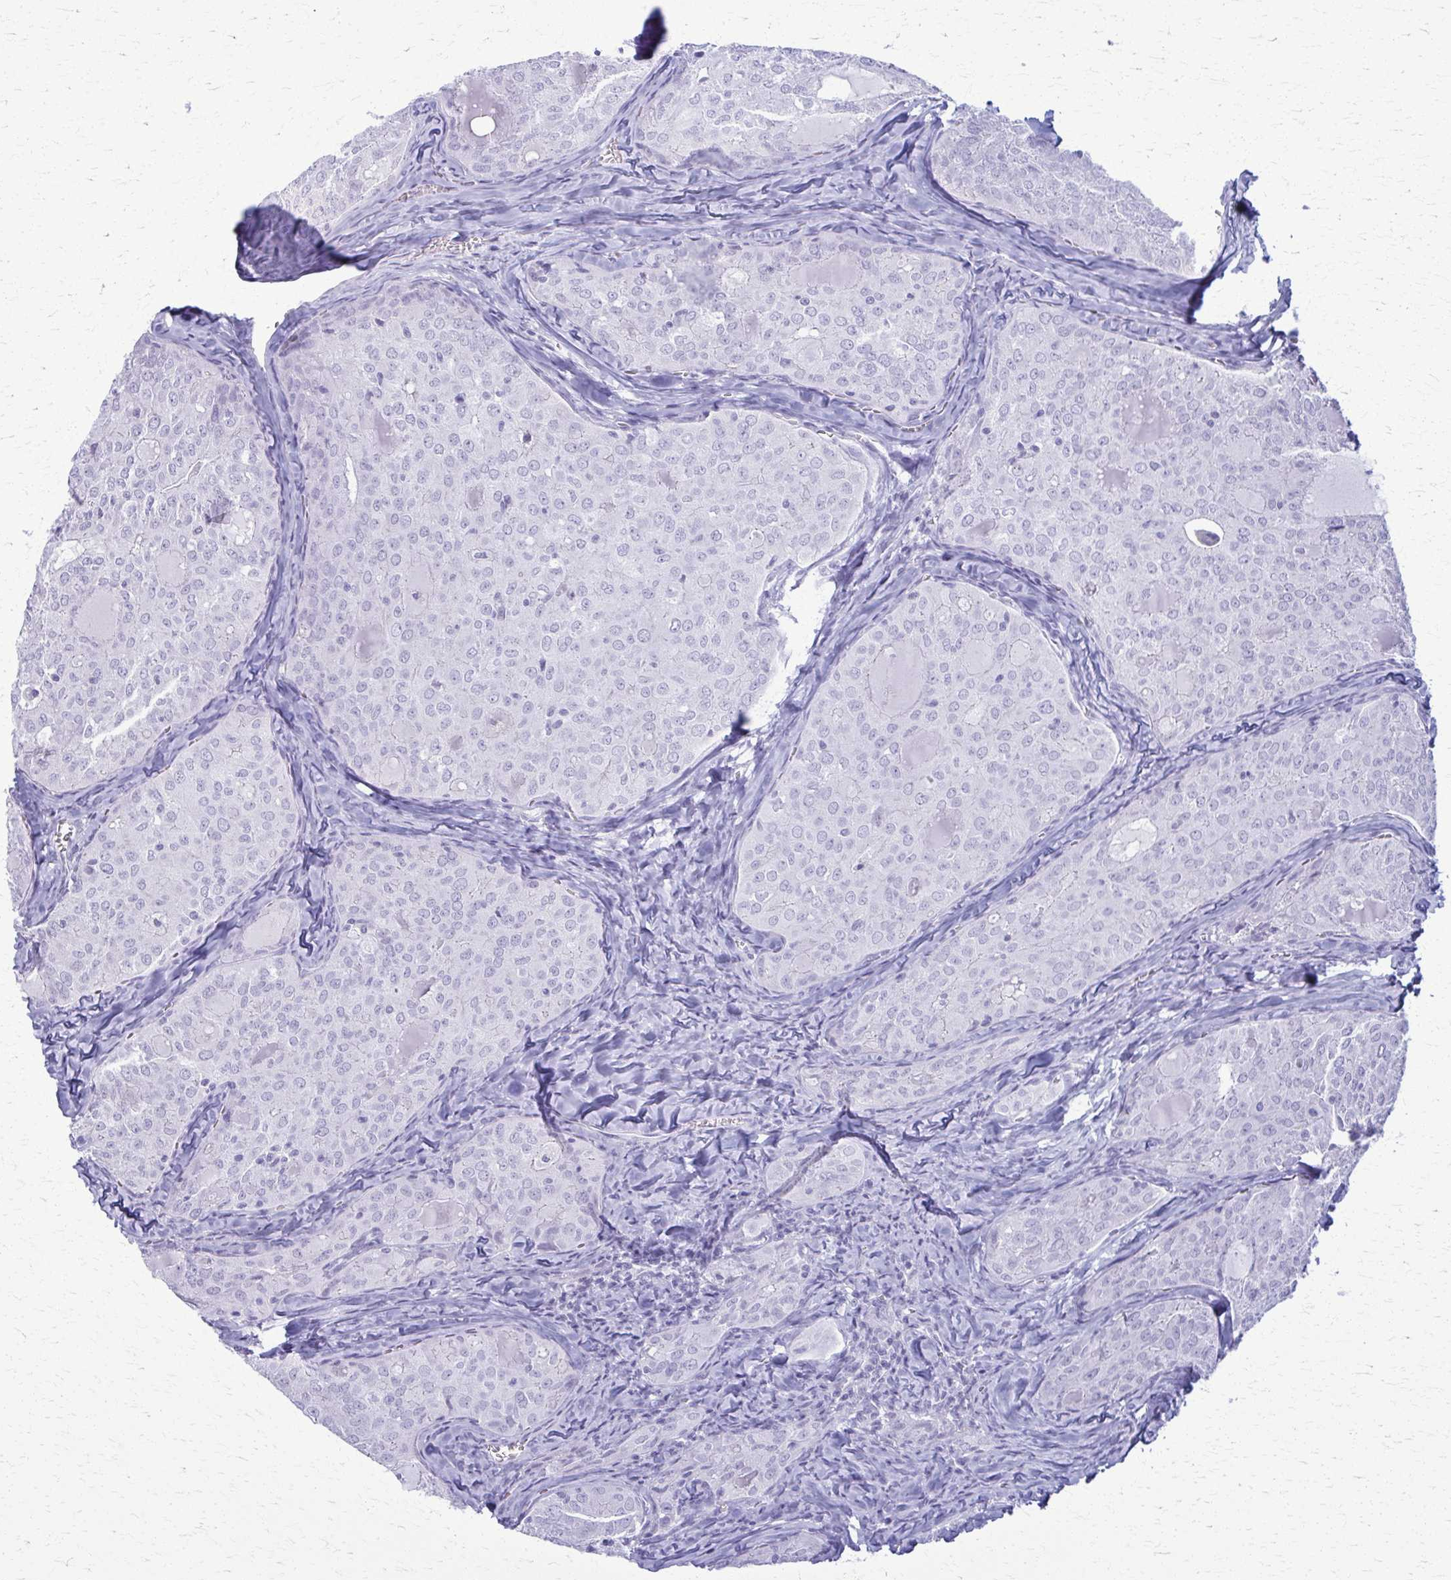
{"staining": {"intensity": "negative", "quantity": "none", "location": "none"}, "tissue": "thyroid cancer", "cell_type": "Tumor cells", "image_type": "cancer", "snomed": [{"axis": "morphology", "description": "Follicular adenoma carcinoma, NOS"}, {"axis": "topography", "description": "Thyroid gland"}], "caption": "Micrograph shows no significant protein staining in tumor cells of thyroid follicular adenoma carcinoma.", "gene": "ACSM2B", "patient": {"sex": "male", "age": 75}}